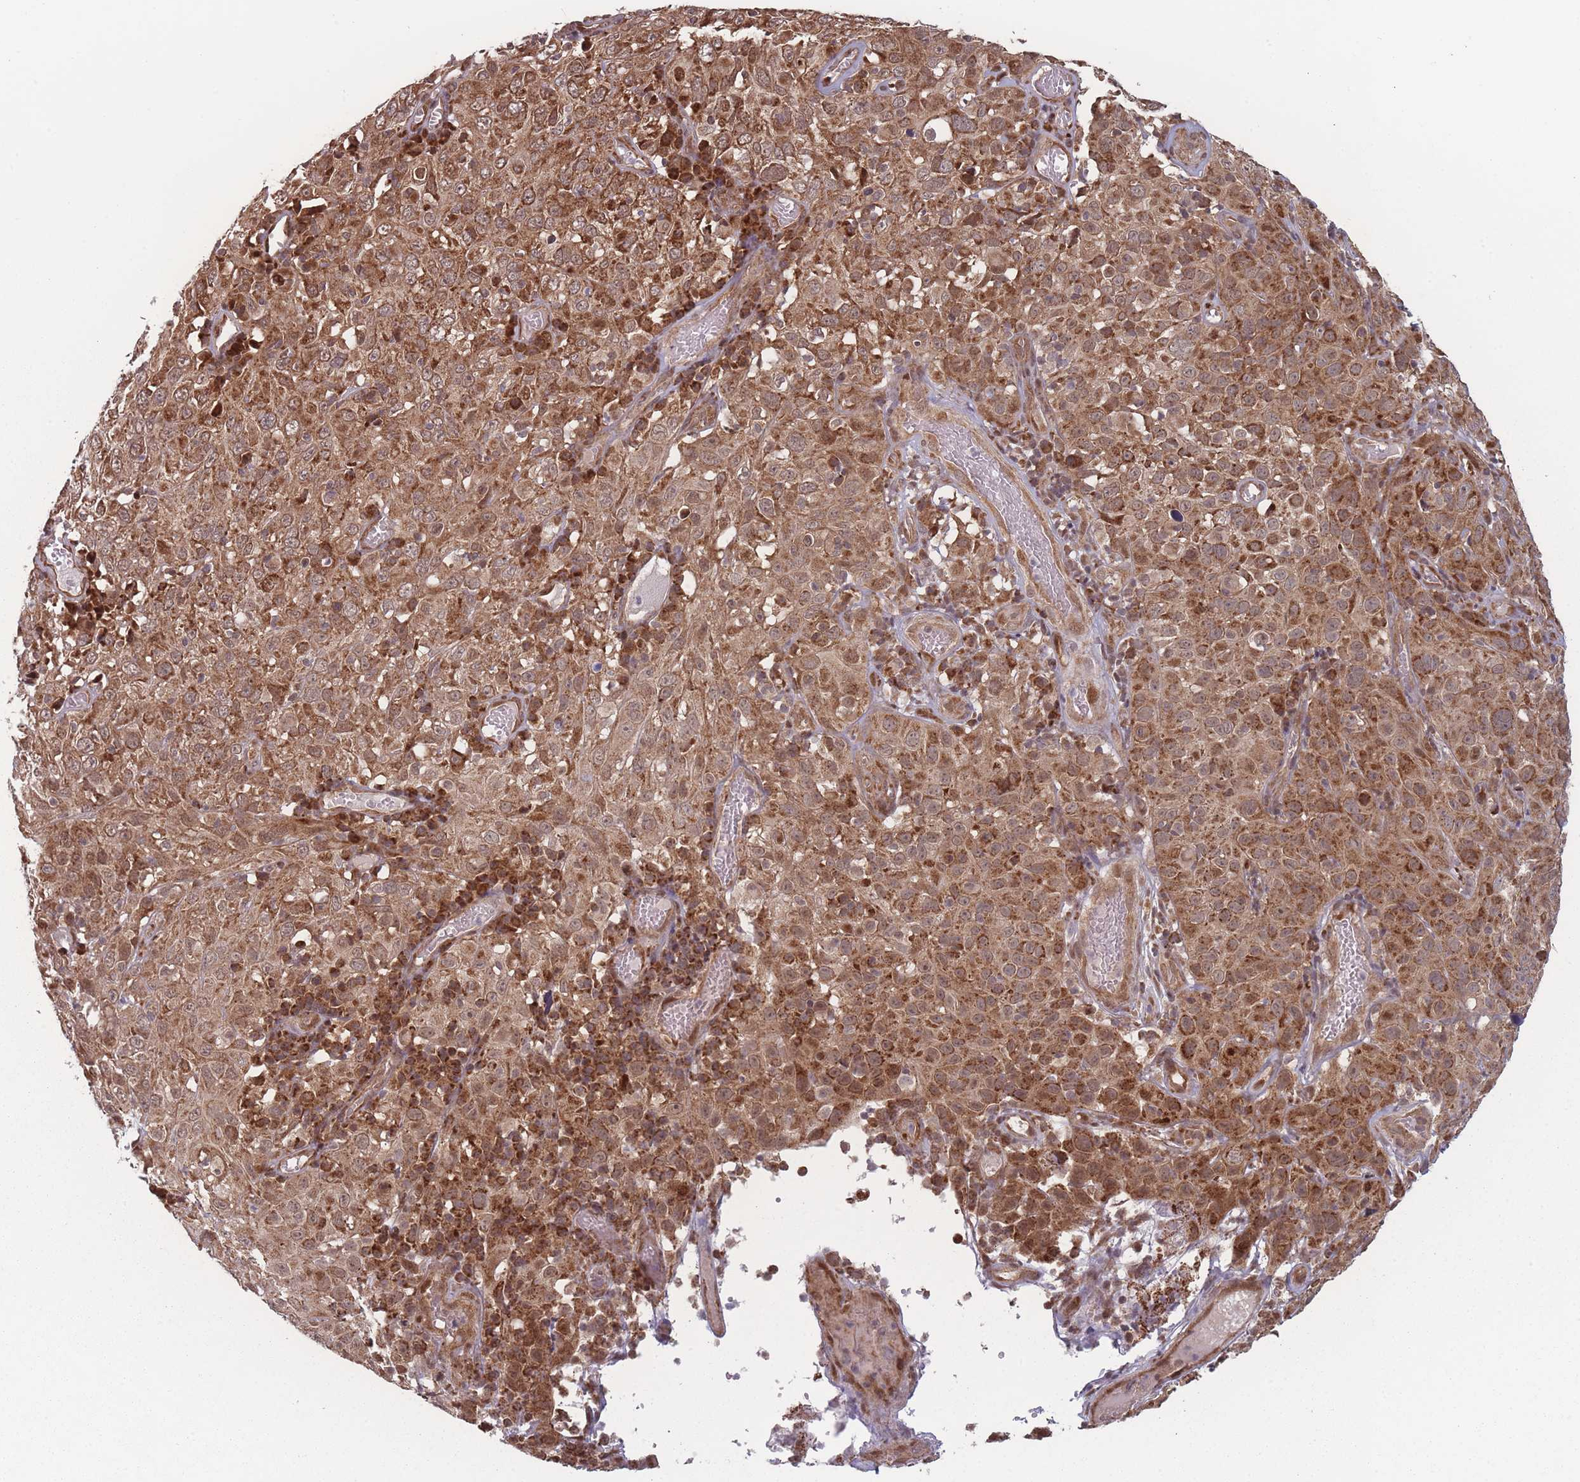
{"staining": {"intensity": "moderate", "quantity": ">75%", "location": "cytoplasmic/membranous"}, "tissue": "cervical cancer", "cell_type": "Tumor cells", "image_type": "cancer", "snomed": [{"axis": "morphology", "description": "Squamous cell carcinoma, NOS"}, {"axis": "topography", "description": "Cervix"}], "caption": "Immunohistochemical staining of cervical cancer reveals medium levels of moderate cytoplasmic/membranous protein positivity in approximately >75% of tumor cells.", "gene": "RPS18", "patient": {"sex": "female", "age": 46}}